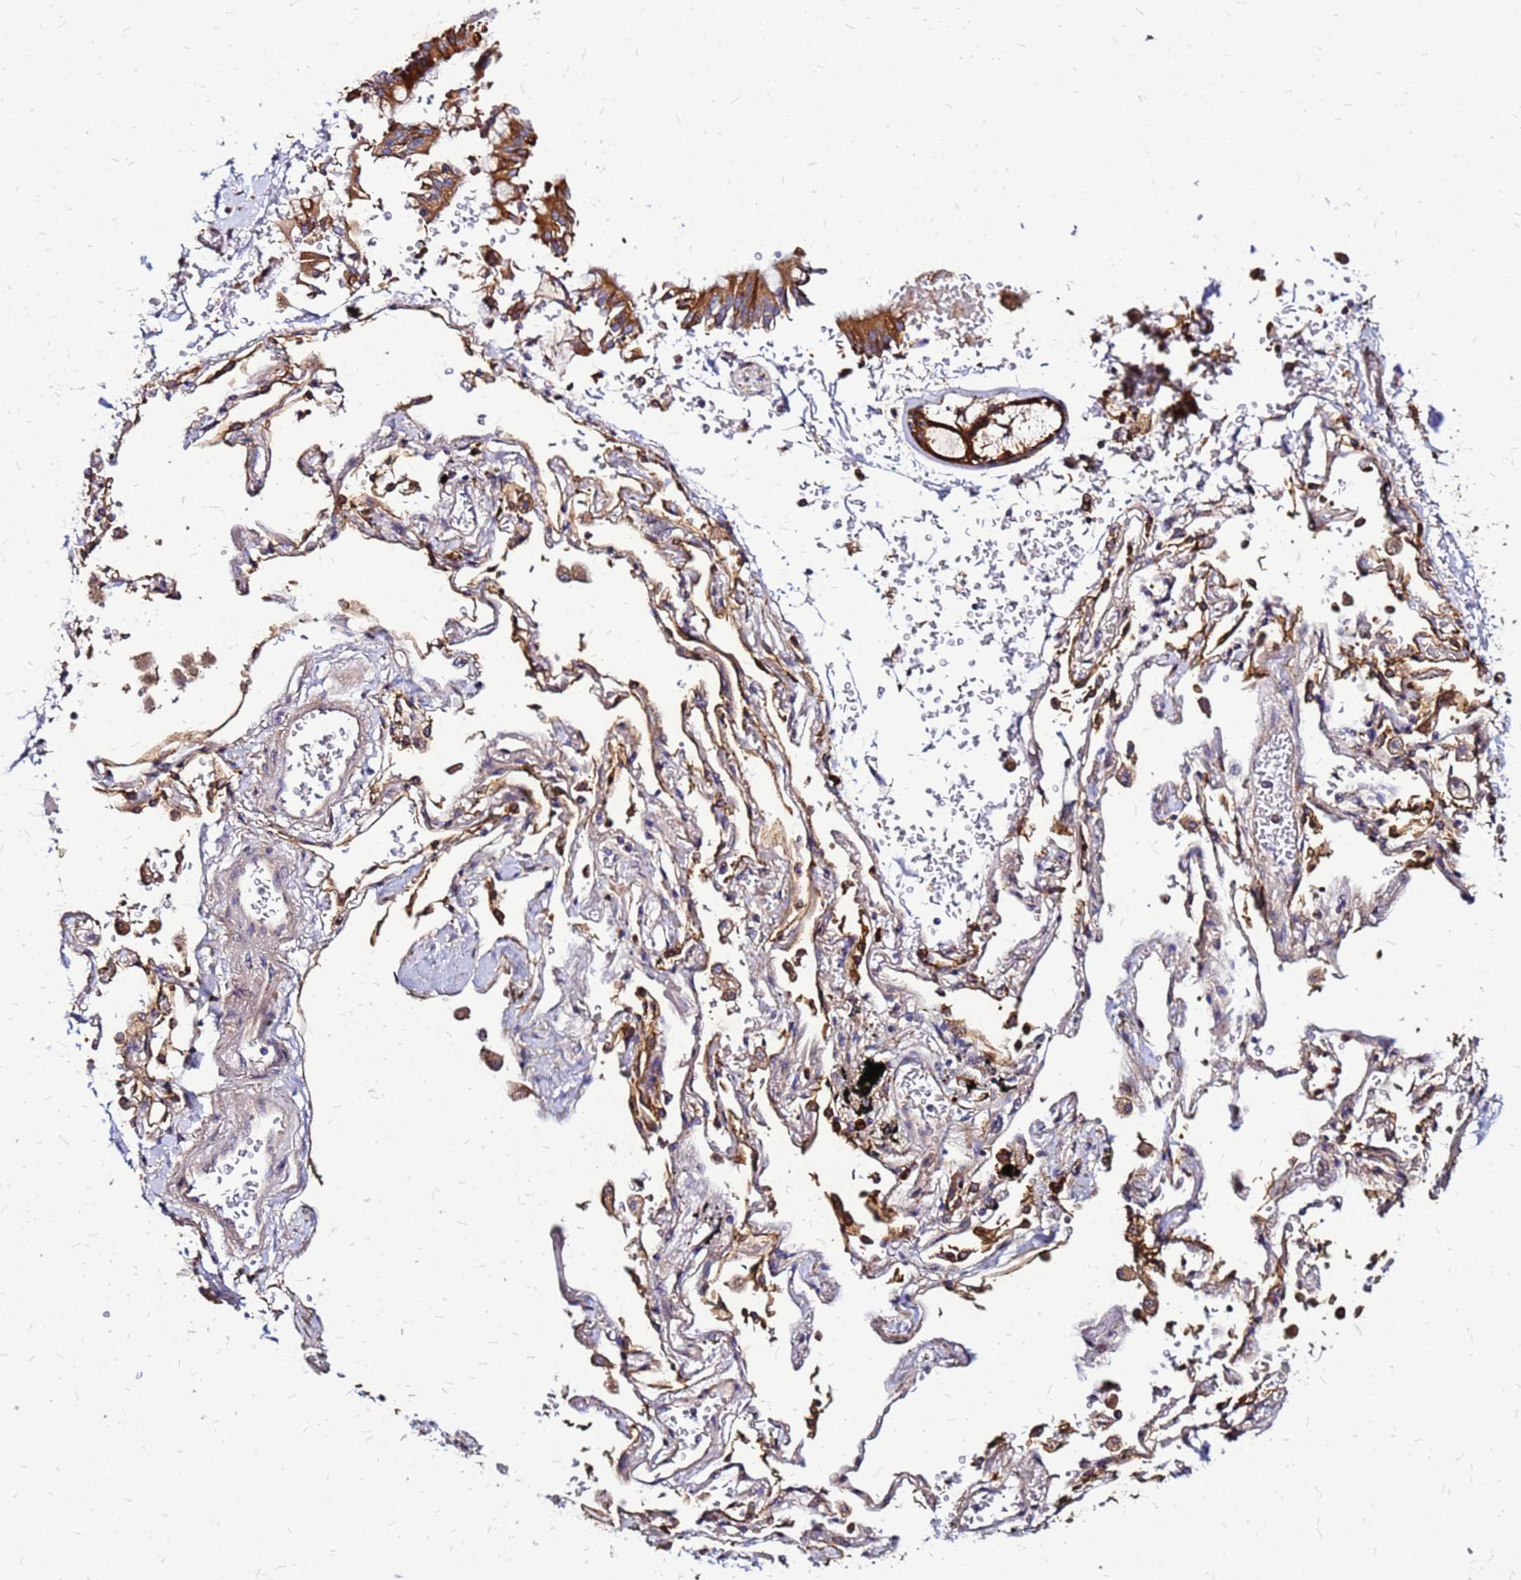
{"staining": {"intensity": "moderate", "quantity": "<25%", "location": "cytoplasmic/membranous"}, "tissue": "adipose tissue", "cell_type": "Adipocytes", "image_type": "normal", "snomed": [{"axis": "morphology", "description": "Normal tissue, NOS"}, {"axis": "topography", "description": "Cartilage tissue"}], "caption": "Adipose tissue stained for a protein displays moderate cytoplasmic/membranous positivity in adipocytes. (Stains: DAB (3,3'-diaminobenzidine) in brown, nuclei in blue, Microscopy: brightfield microscopy at high magnification).", "gene": "VMO1", "patient": {"sex": "male", "age": 73}}